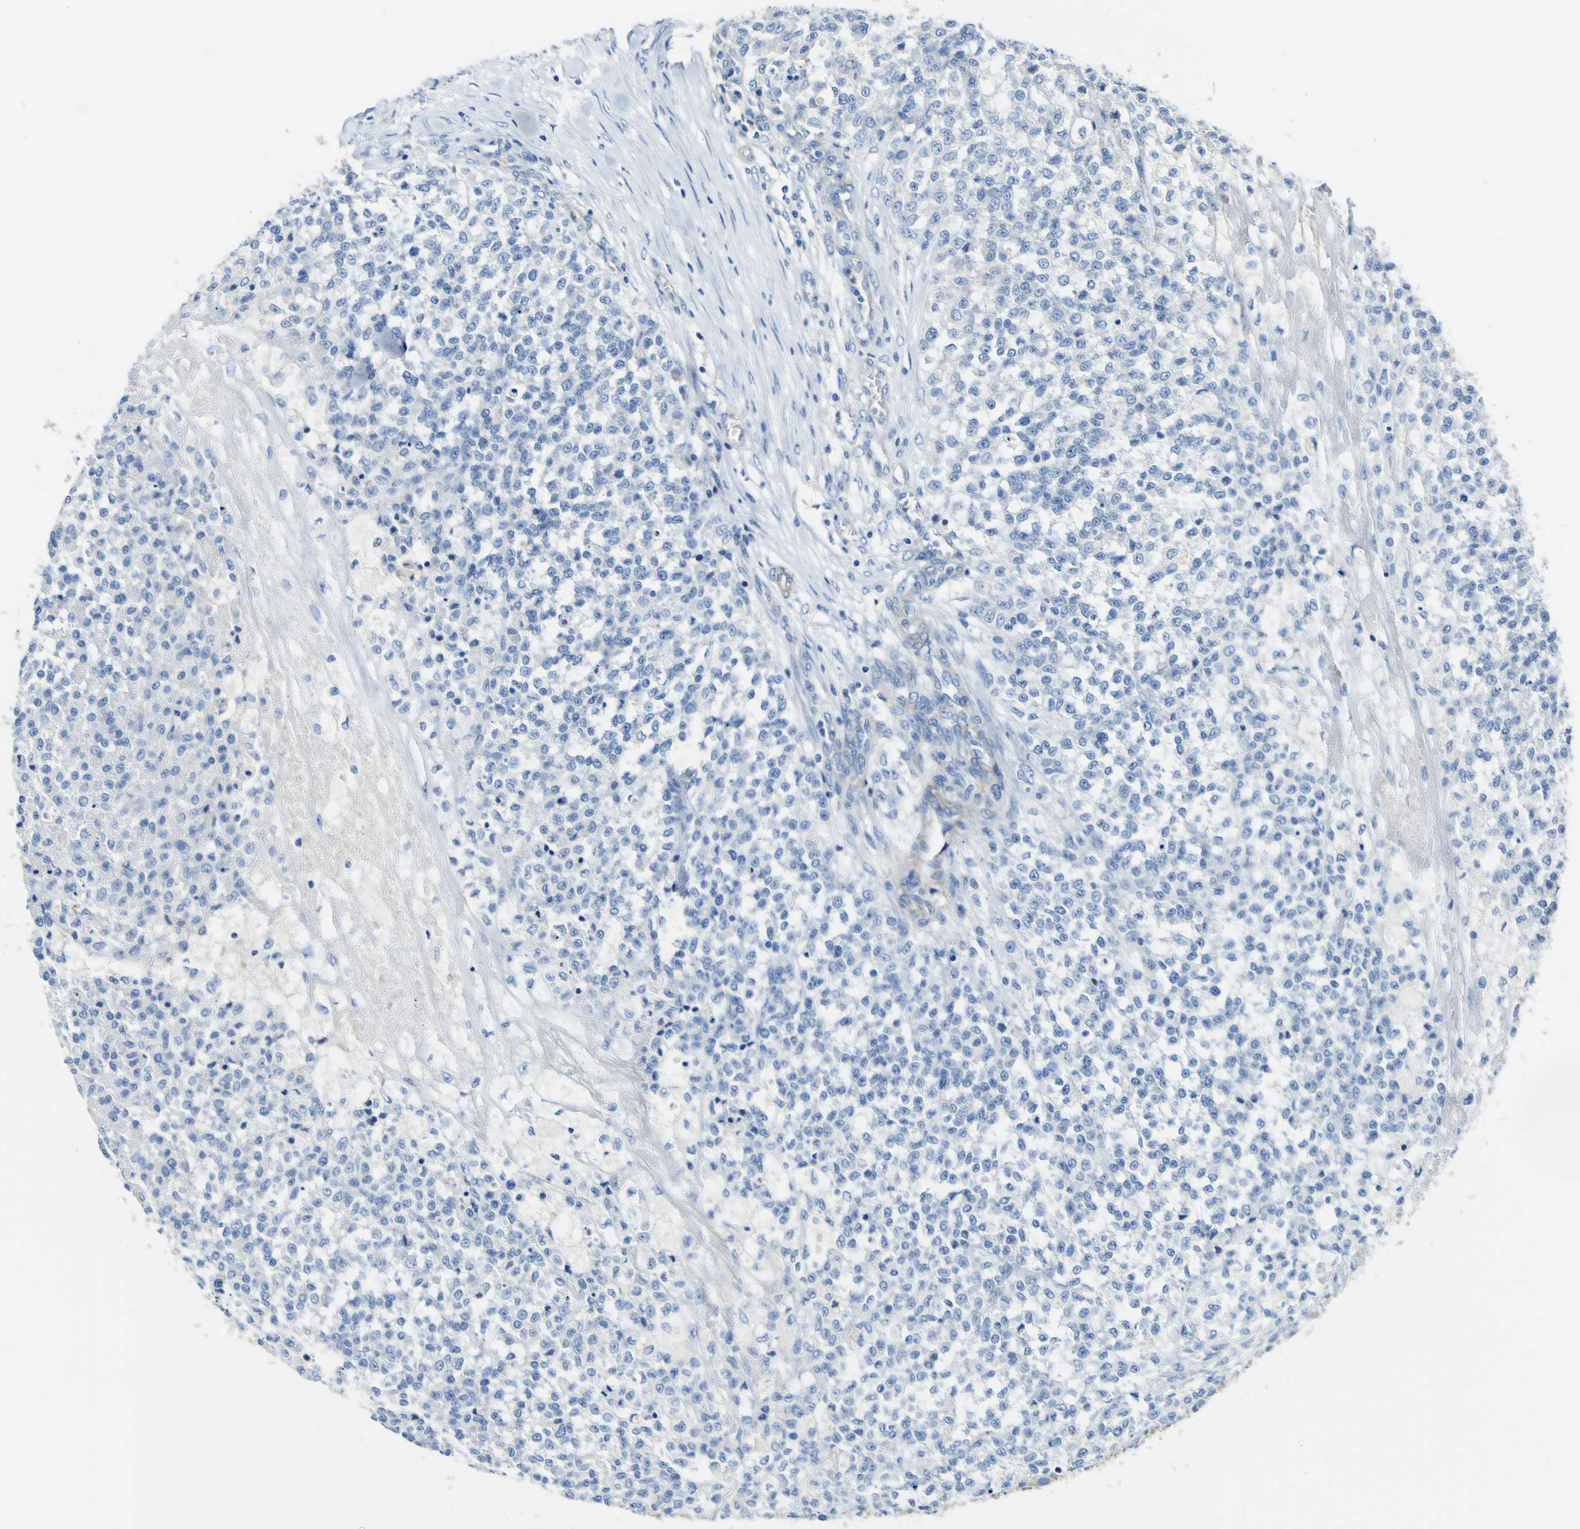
{"staining": {"intensity": "negative", "quantity": "none", "location": "none"}, "tissue": "testis cancer", "cell_type": "Tumor cells", "image_type": "cancer", "snomed": [{"axis": "morphology", "description": "Seminoma, NOS"}, {"axis": "topography", "description": "Testis"}], "caption": "Testis cancer was stained to show a protein in brown. There is no significant staining in tumor cells. Brightfield microscopy of immunohistochemistry (IHC) stained with DAB (3,3'-diaminobenzidine) (brown) and hematoxylin (blue), captured at high magnification.", "gene": "ADGRA2", "patient": {"sex": "male", "age": 59}}